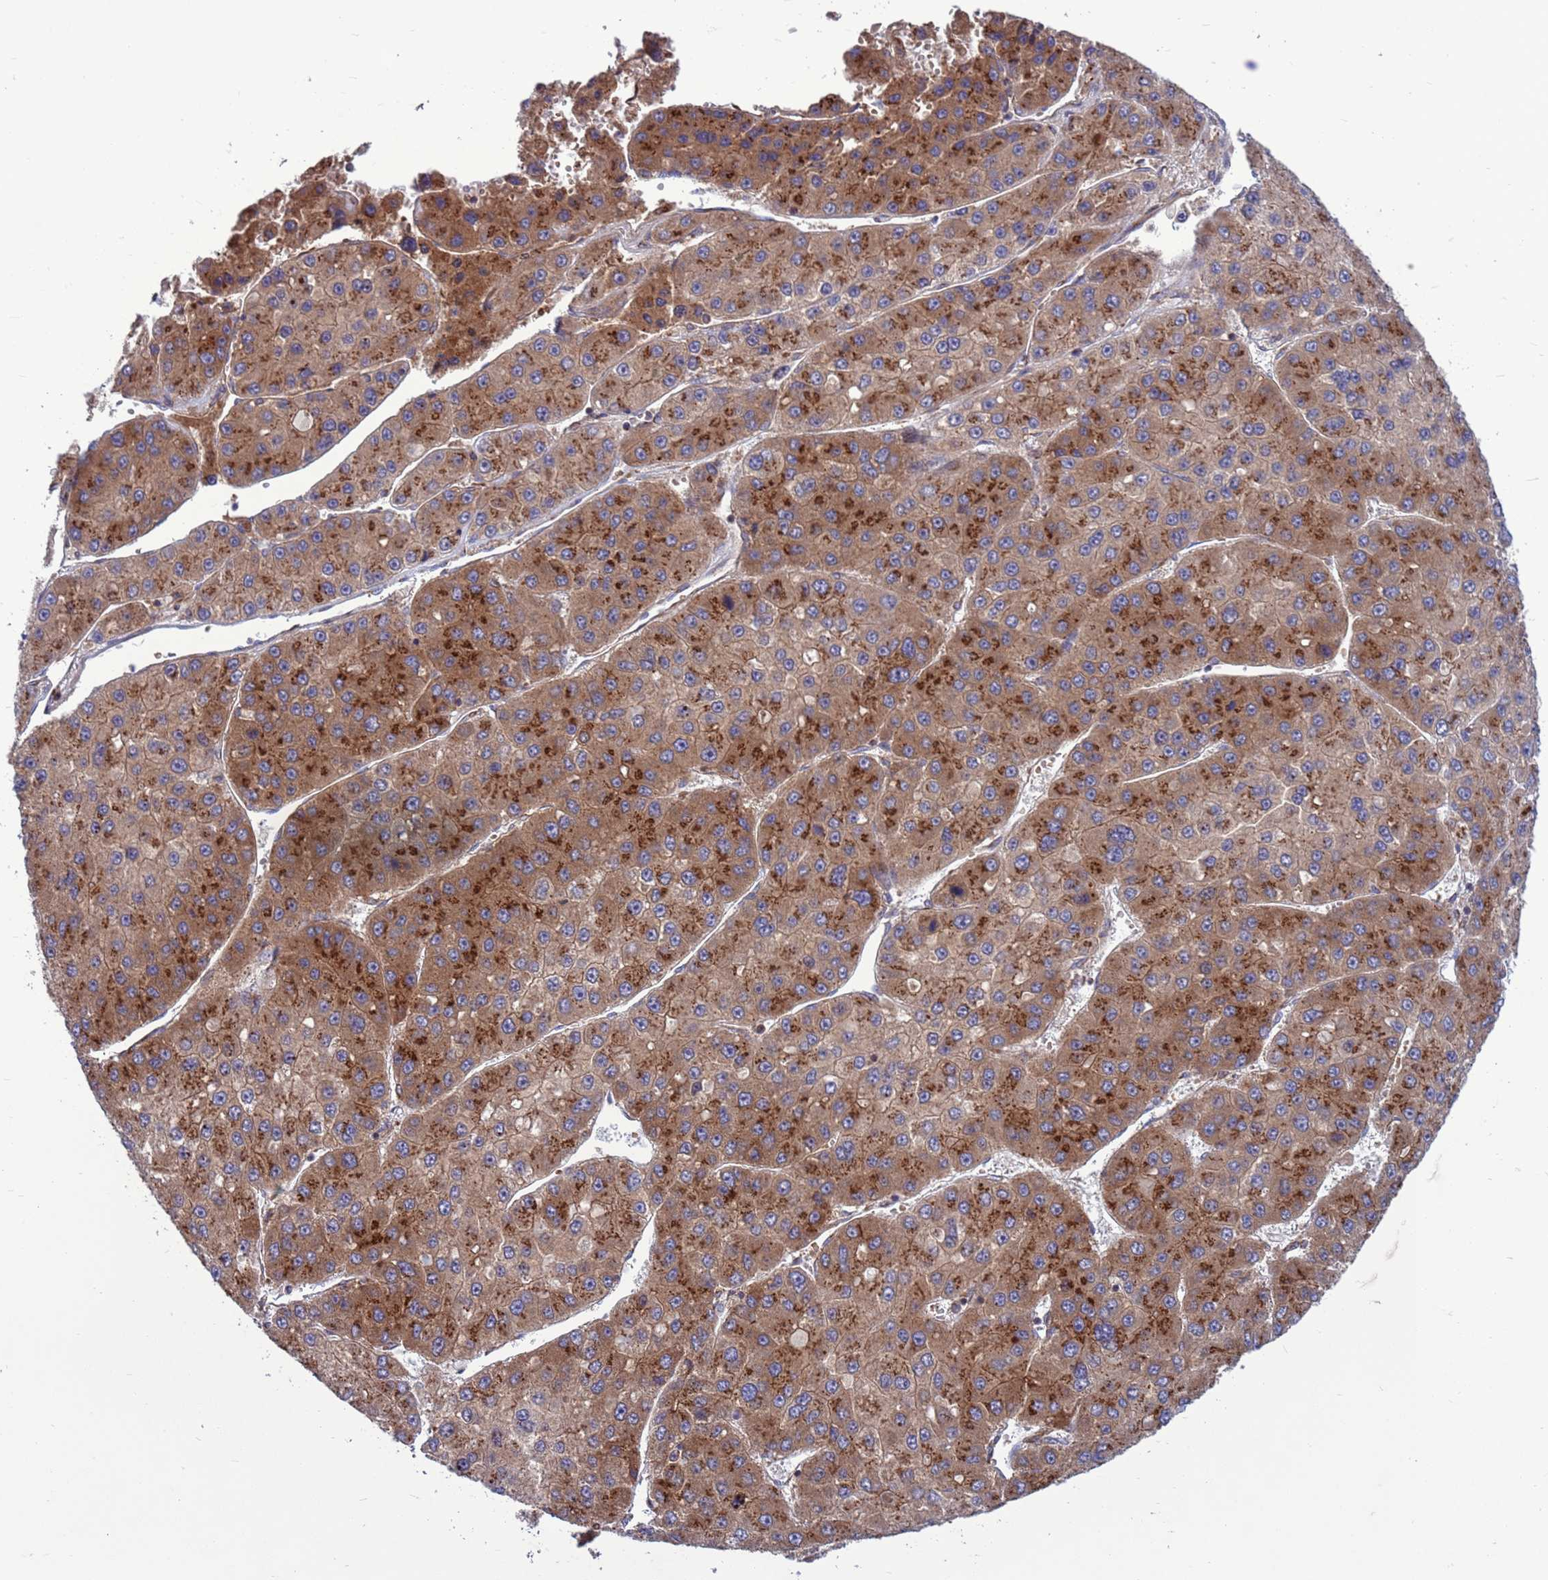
{"staining": {"intensity": "moderate", "quantity": ">75%", "location": "cytoplasmic/membranous"}, "tissue": "liver cancer", "cell_type": "Tumor cells", "image_type": "cancer", "snomed": [{"axis": "morphology", "description": "Carcinoma, Hepatocellular, NOS"}, {"axis": "topography", "description": "Liver"}], "caption": "Brown immunohistochemical staining in human hepatocellular carcinoma (liver) reveals moderate cytoplasmic/membranous positivity in about >75% of tumor cells. The staining was performed using DAB (3,3'-diaminobenzidine) to visualize the protein expression in brown, while the nuclei were stained in blue with hematoxylin (Magnification: 20x).", "gene": "ZC3HAV1", "patient": {"sex": "female", "age": 73}}